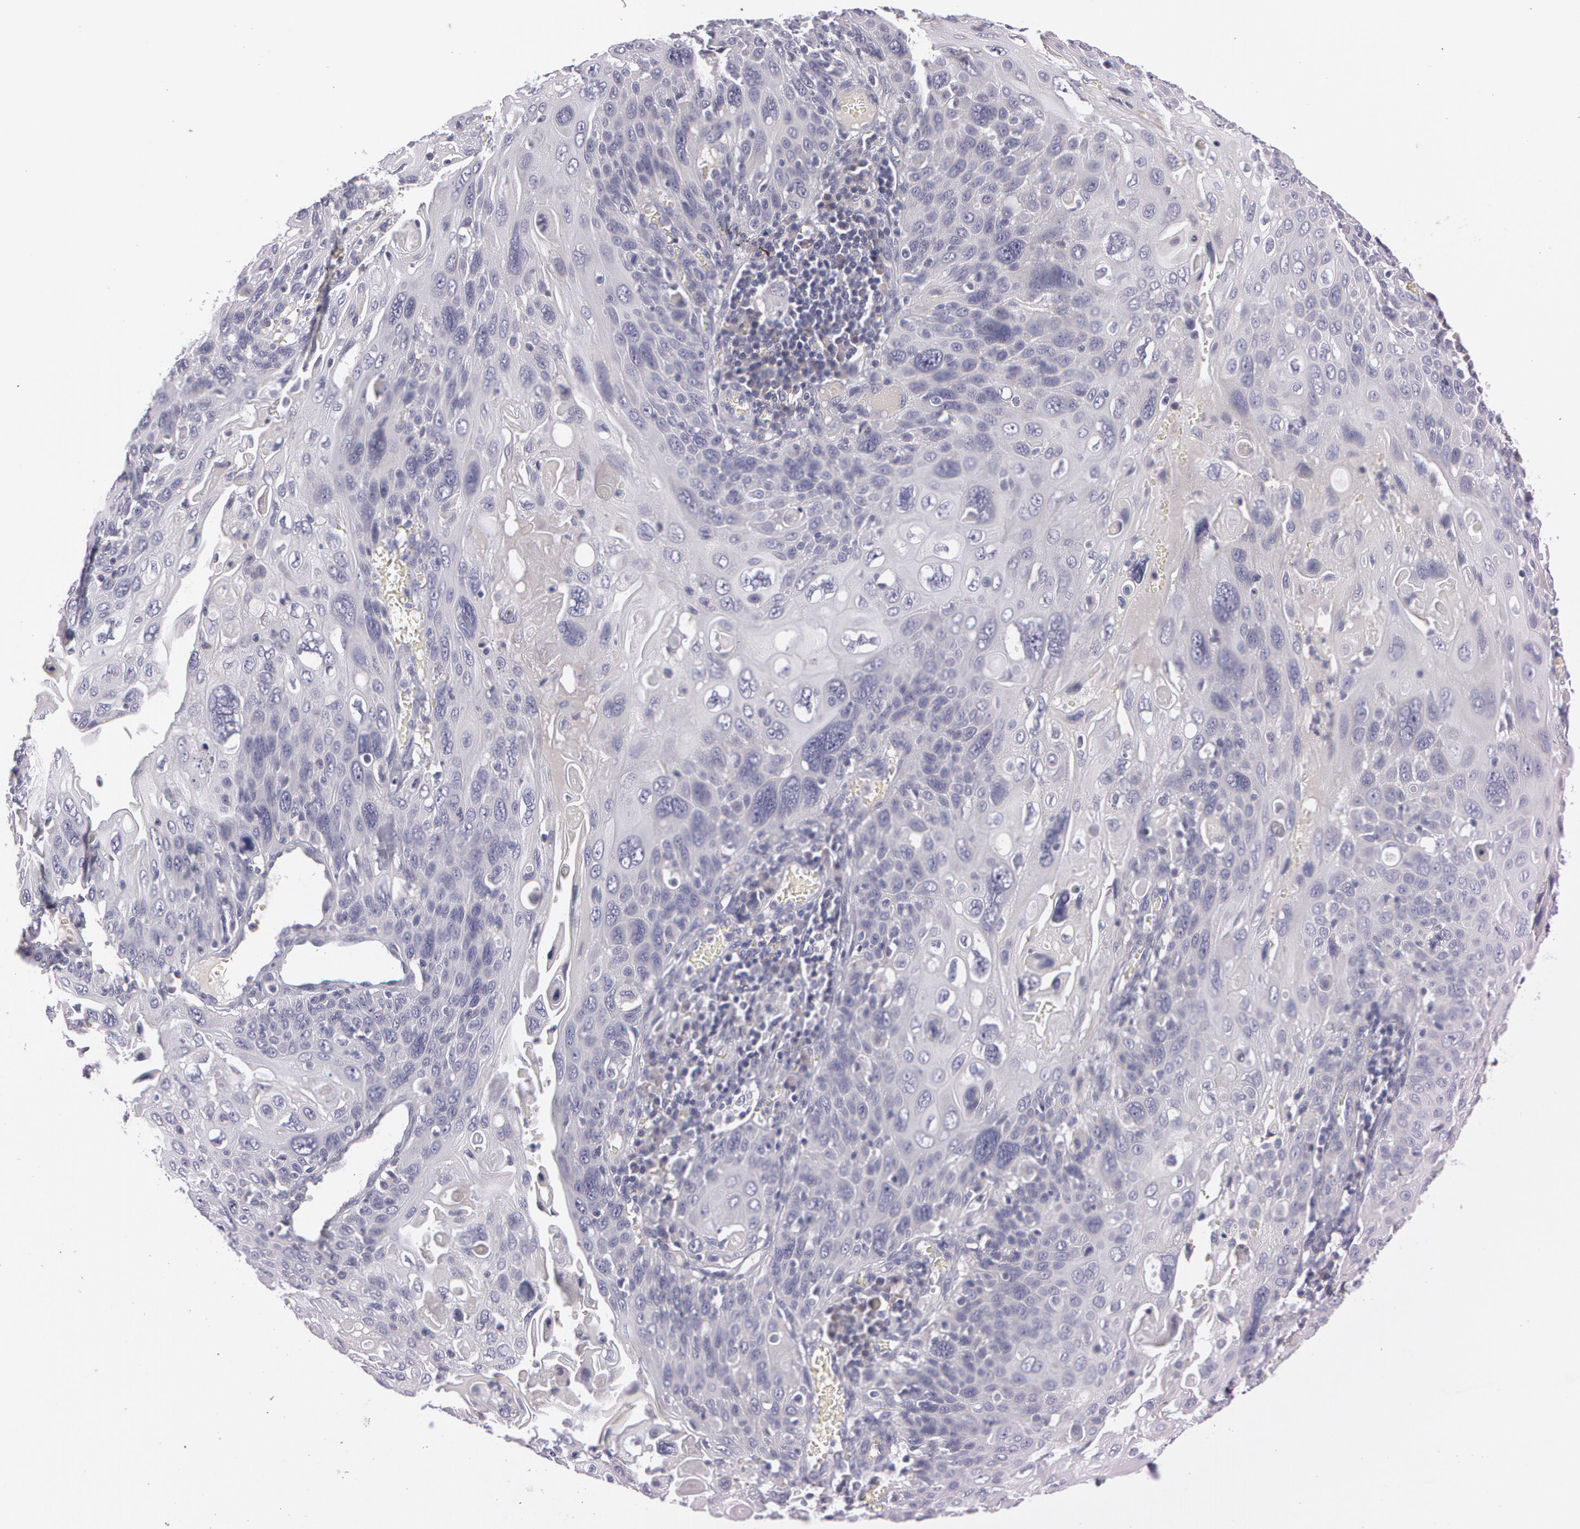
{"staining": {"intensity": "negative", "quantity": "none", "location": "none"}, "tissue": "cervical cancer", "cell_type": "Tumor cells", "image_type": "cancer", "snomed": [{"axis": "morphology", "description": "Squamous cell carcinoma, NOS"}, {"axis": "topography", "description": "Cervix"}], "caption": "A photomicrograph of squamous cell carcinoma (cervical) stained for a protein demonstrates no brown staining in tumor cells.", "gene": "MXRA5", "patient": {"sex": "female", "age": 54}}